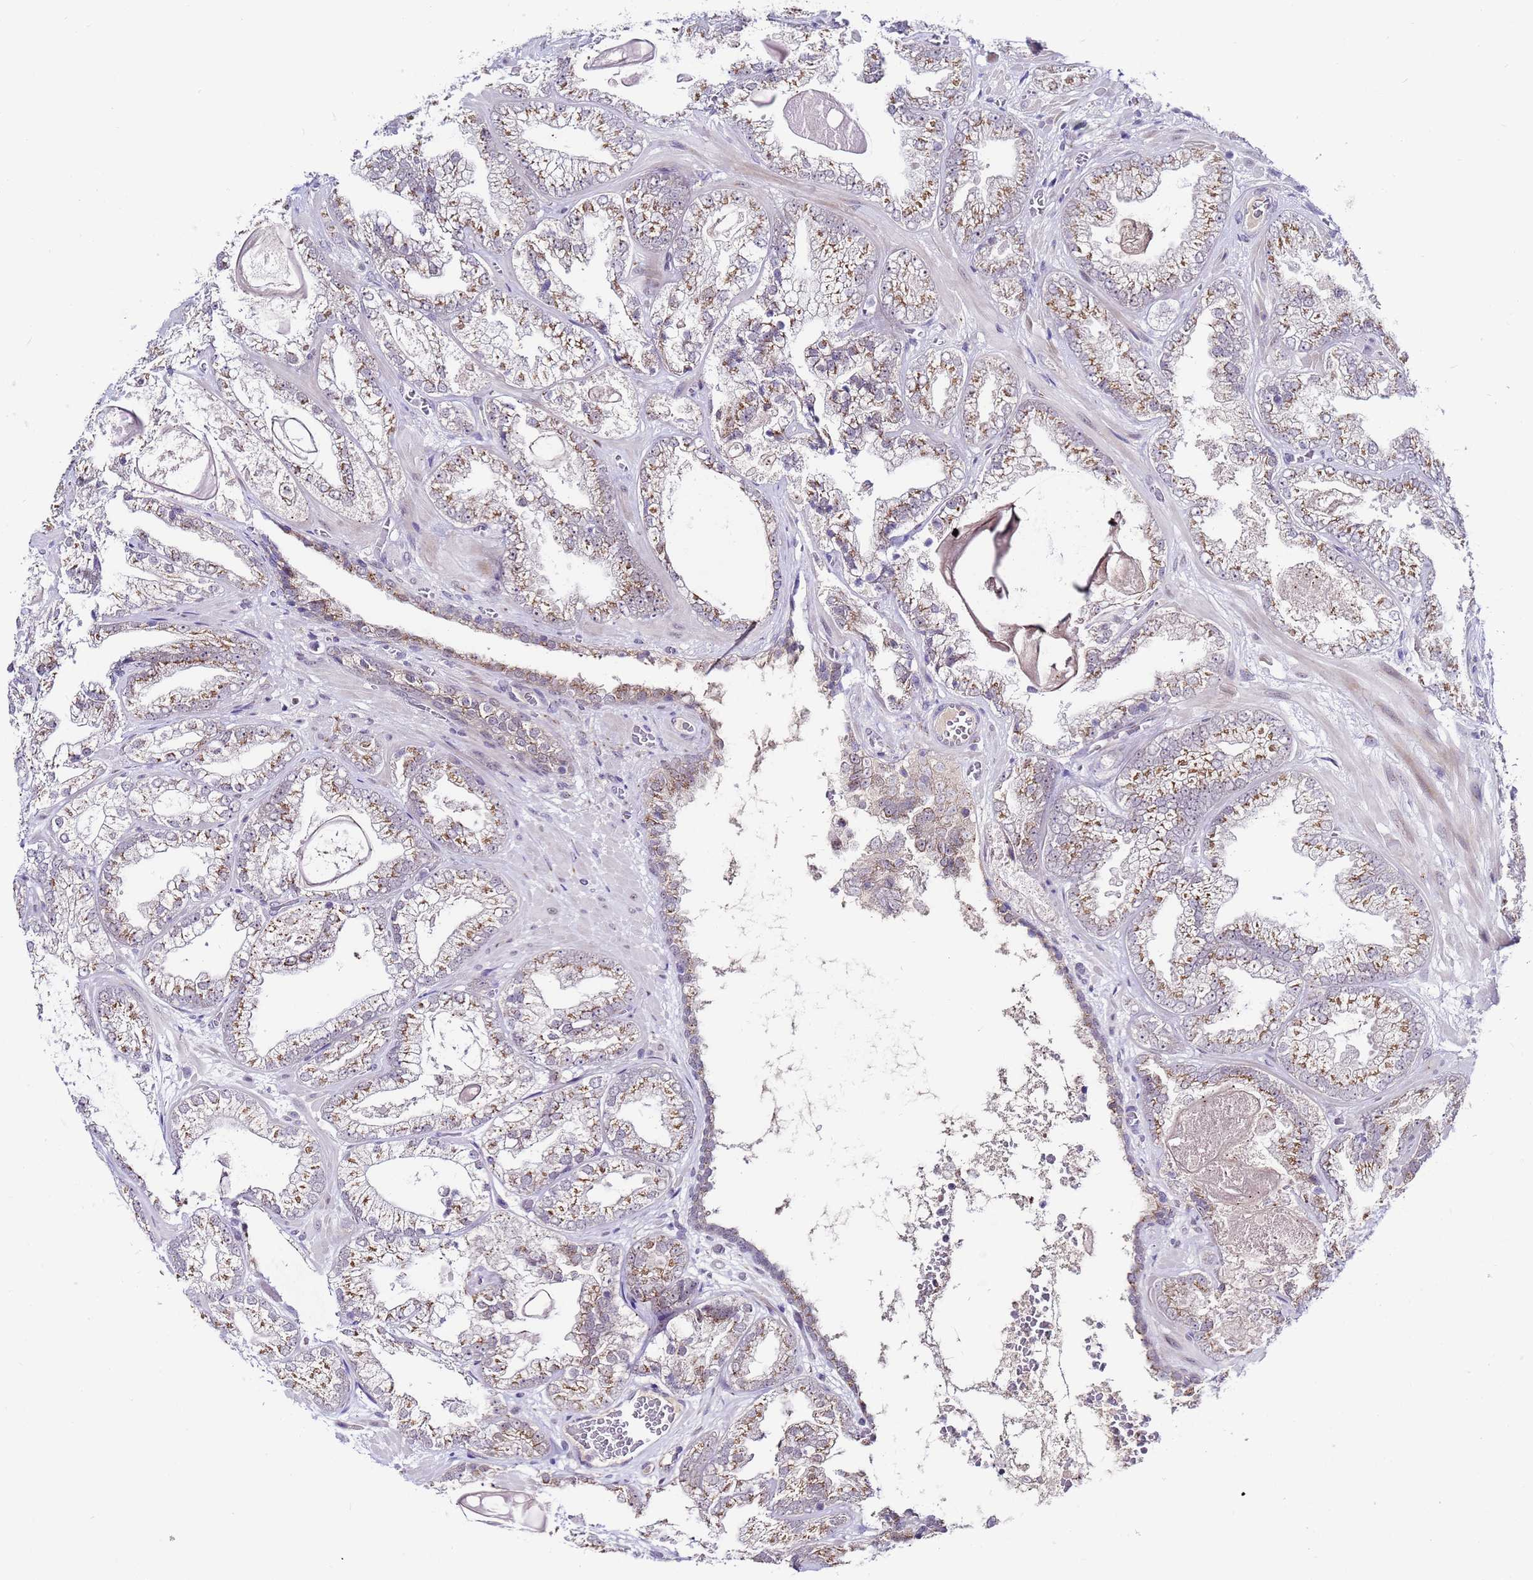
{"staining": {"intensity": "moderate", "quantity": ">75%", "location": "cytoplasmic/membranous"}, "tissue": "prostate cancer", "cell_type": "Tumor cells", "image_type": "cancer", "snomed": [{"axis": "morphology", "description": "Adenocarcinoma, Low grade"}, {"axis": "topography", "description": "Prostate"}], "caption": "Protein staining of low-grade adenocarcinoma (prostate) tissue displays moderate cytoplasmic/membranous staining in approximately >75% of tumor cells.", "gene": "C19orf47", "patient": {"sex": "male", "age": 57}}